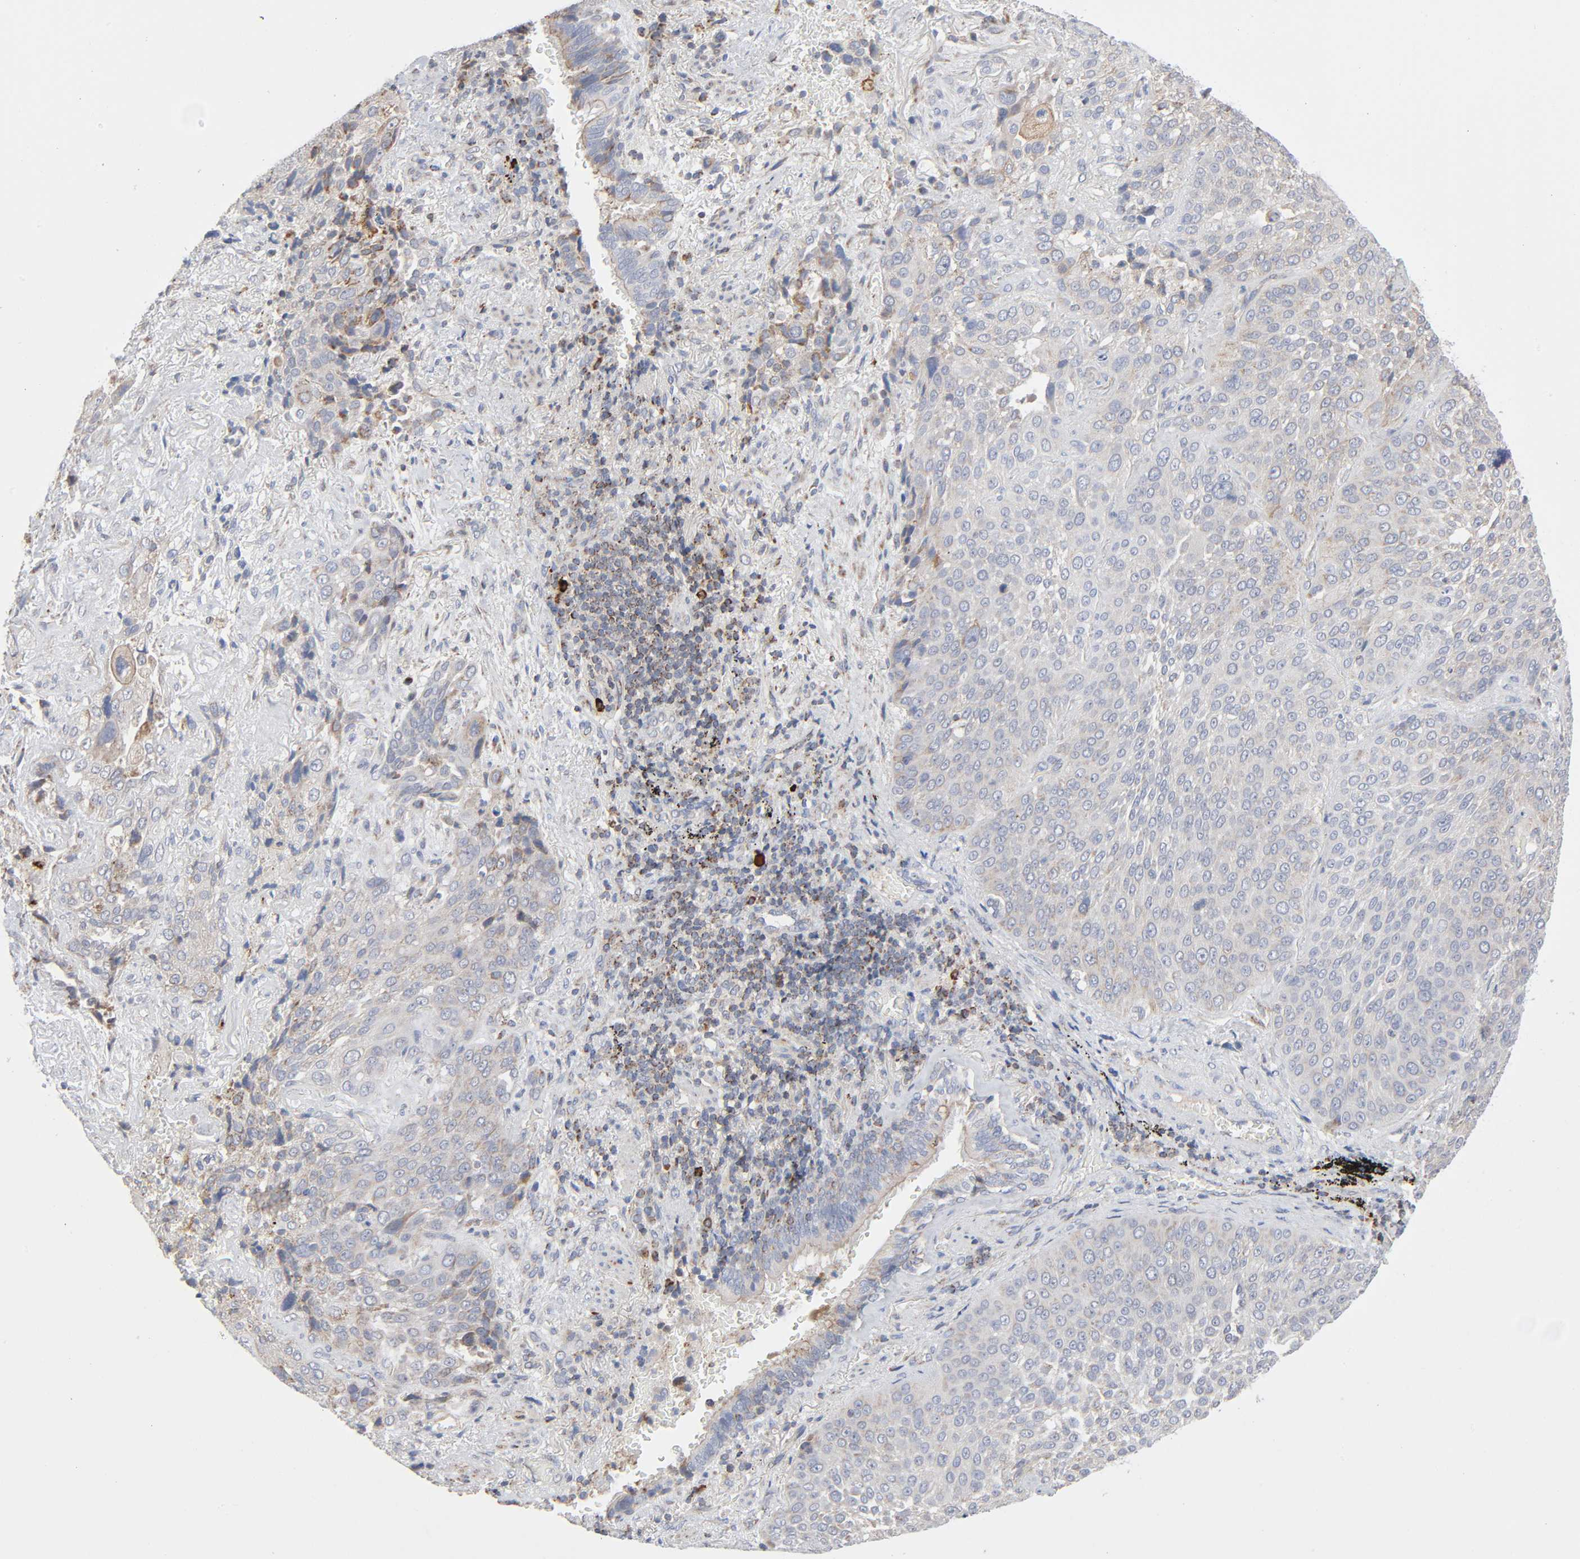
{"staining": {"intensity": "moderate", "quantity": "25%-75%", "location": "cytoplasmic/membranous"}, "tissue": "lung cancer", "cell_type": "Tumor cells", "image_type": "cancer", "snomed": [{"axis": "morphology", "description": "Squamous cell carcinoma, NOS"}, {"axis": "topography", "description": "Lung"}], "caption": "Immunohistochemistry (DAB) staining of human lung squamous cell carcinoma shows moderate cytoplasmic/membranous protein expression in approximately 25%-75% of tumor cells.", "gene": "SYT16", "patient": {"sex": "male", "age": 54}}